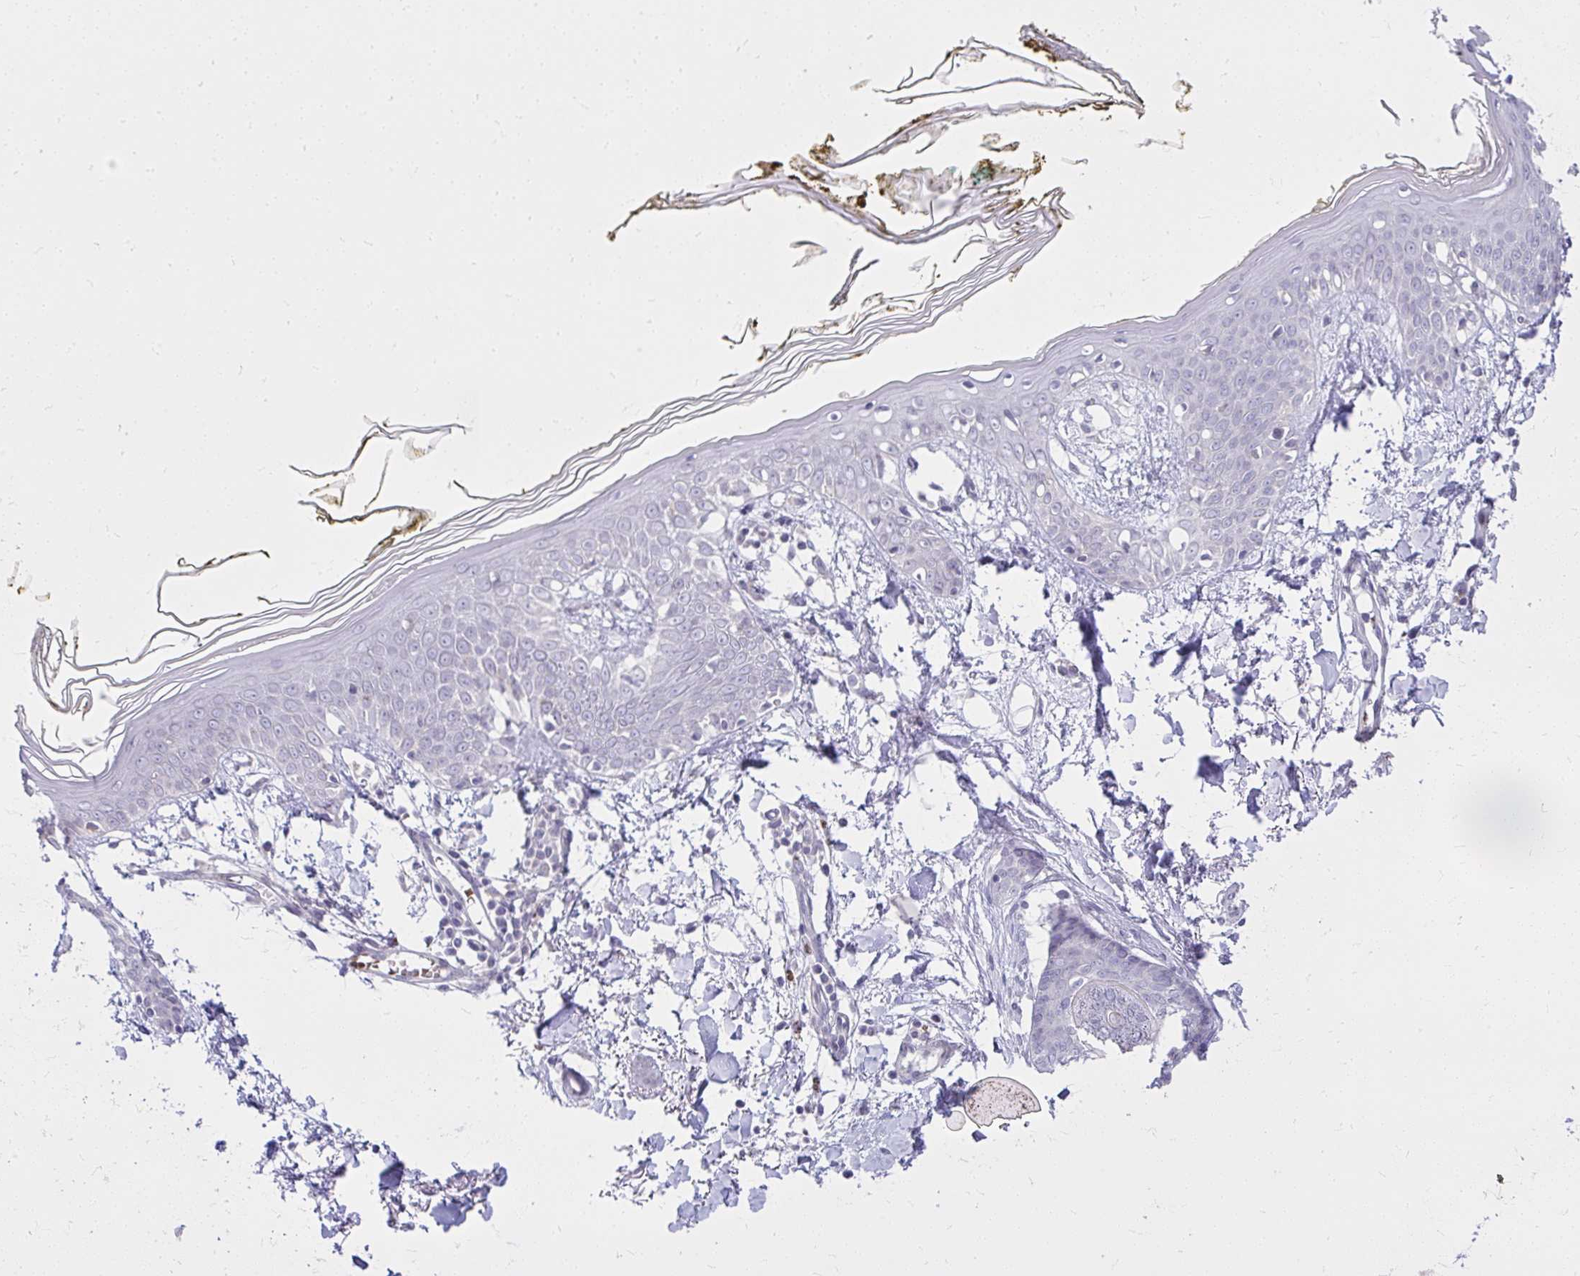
{"staining": {"intensity": "weak", "quantity": ">75%", "location": "cytoplasmic/membranous"}, "tissue": "skin", "cell_type": "Fibroblasts", "image_type": "normal", "snomed": [{"axis": "morphology", "description": "Normal tissue, NOS"}, {"axis": "topography", "description": "Skin"}], "caption": "Fibroblasts reveal weak cytoplasmic/membranous positivity in about >75% of cells in normal skin.", "gene": "DPY19L1", "patient": {"sex": "female", "age": 34}}